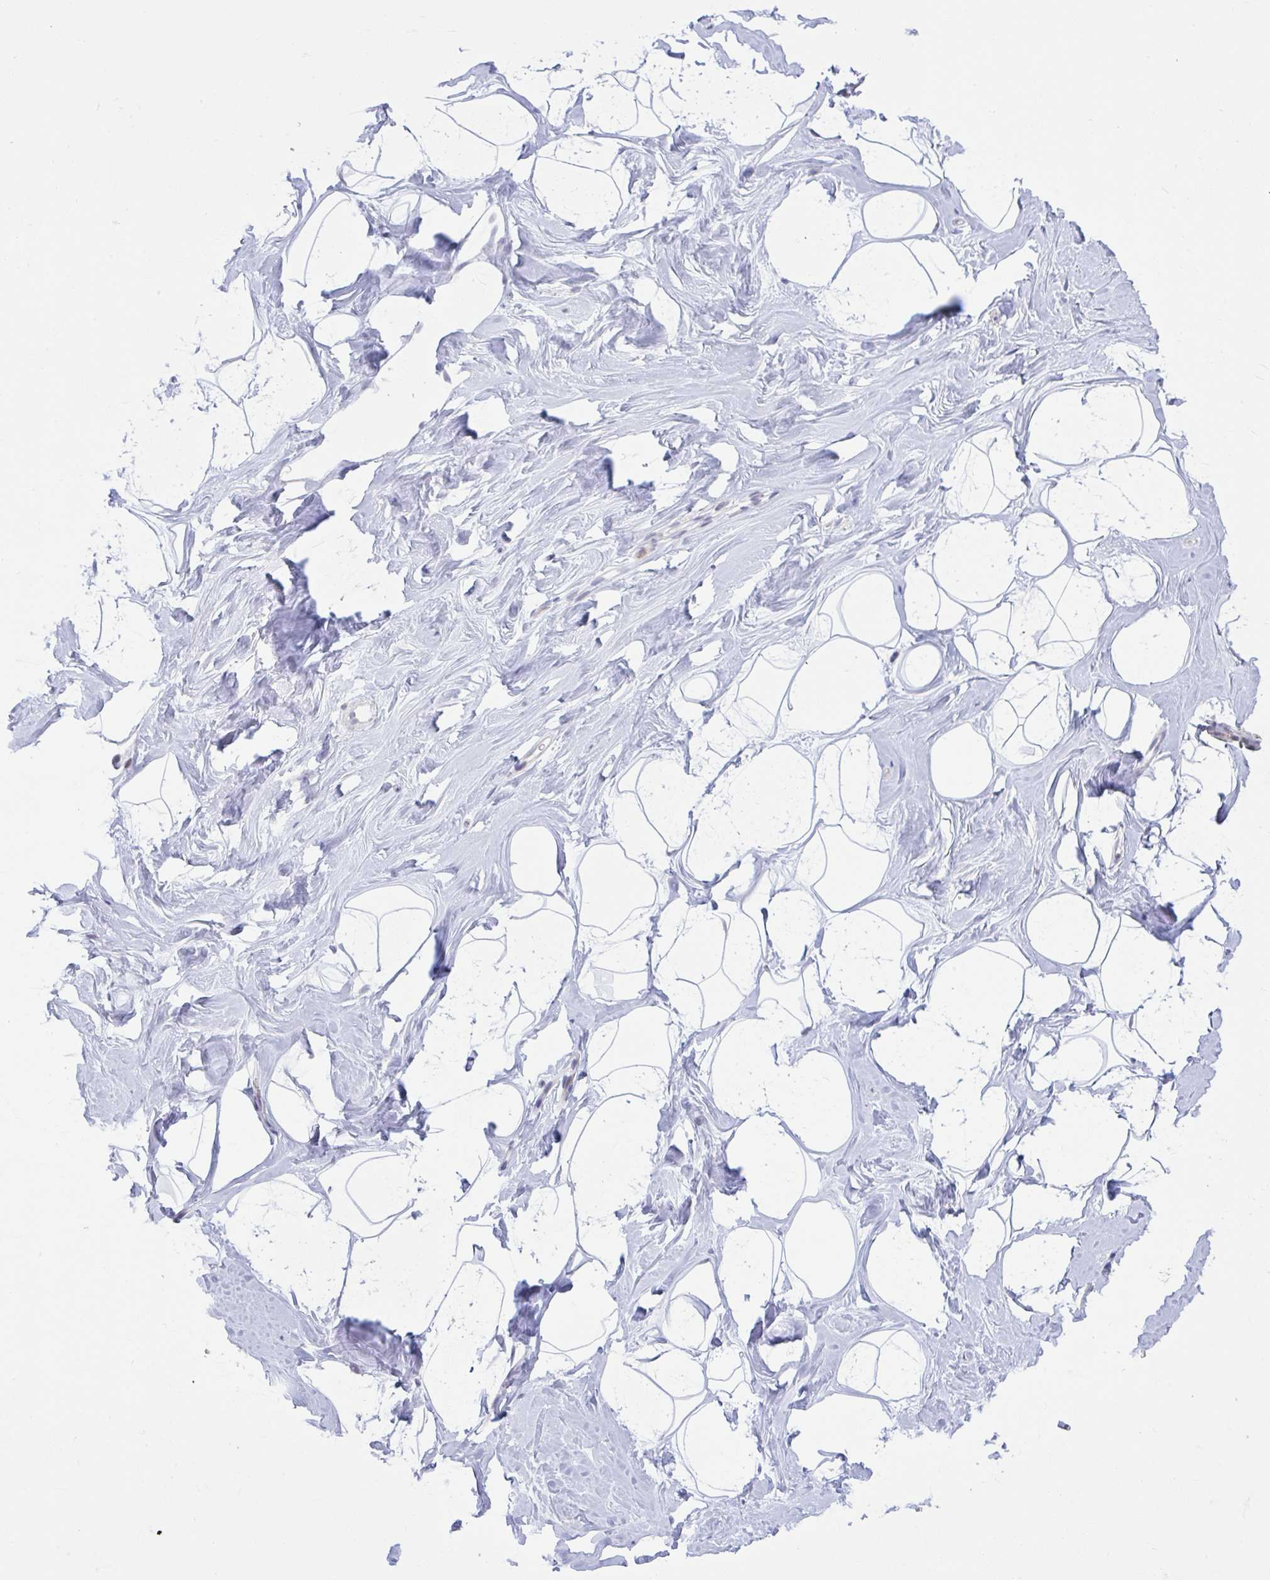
{"staining": {"intensity": "negative", "quantity": "none", "location": "none"}, "tissue": "breast", "cell_type": "Adipocytes", "image_type": "normal", "snomed": [{"axis": "morphology", "description": "Normal tissue, NOS"}, {"axis": "topography", "description": "Breast"}], "caption": "DAB immunohistochemical staining of normal breast exhibits no significant expression in adipocytes.", "gene": "CDH19", "patient": {"sex": "female", "age": 32}}